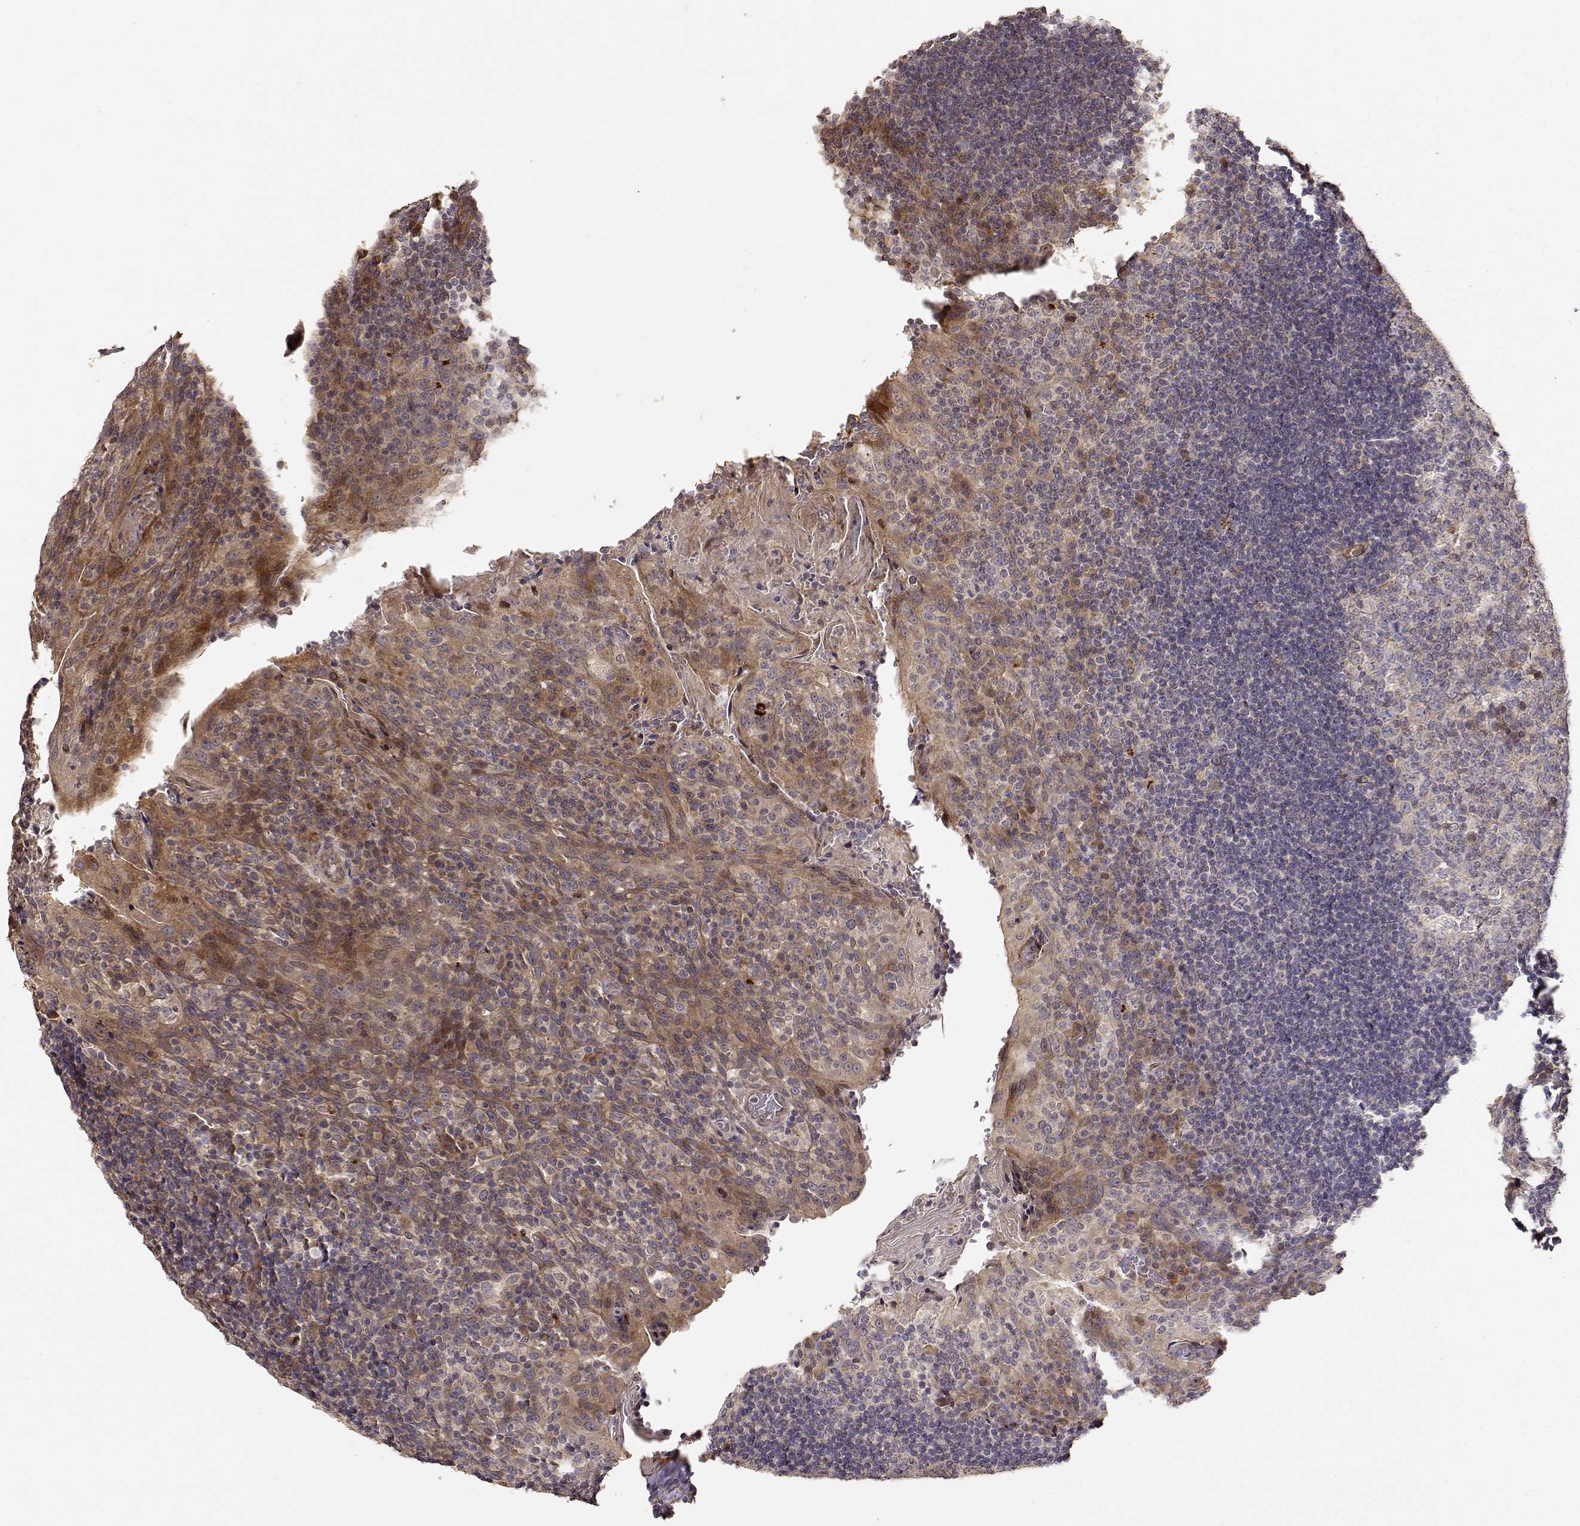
{"staining": {"intensity": "weak", "quantity": ">75%", "location": "cytoplasmic/membranous"}, "tissue": "tonsil", "cell_type": "Germinal center cells", "image_type": "normal", "snomed": [{"axis": "morphology", "description": "Normal tissue, NOS"}, {"axis": "topography", "description": "Tonsil"}], "caption": "An image of human tonsil stained for a protein exhibits weak cytoplasmic/membranous brown staining in germinal center cells. Immunohistochemistry stains the protein of interest in brown and the nuclei are stained blue.", "gene": "PICK1", "patient": {"sex": "male", "age": 17}}